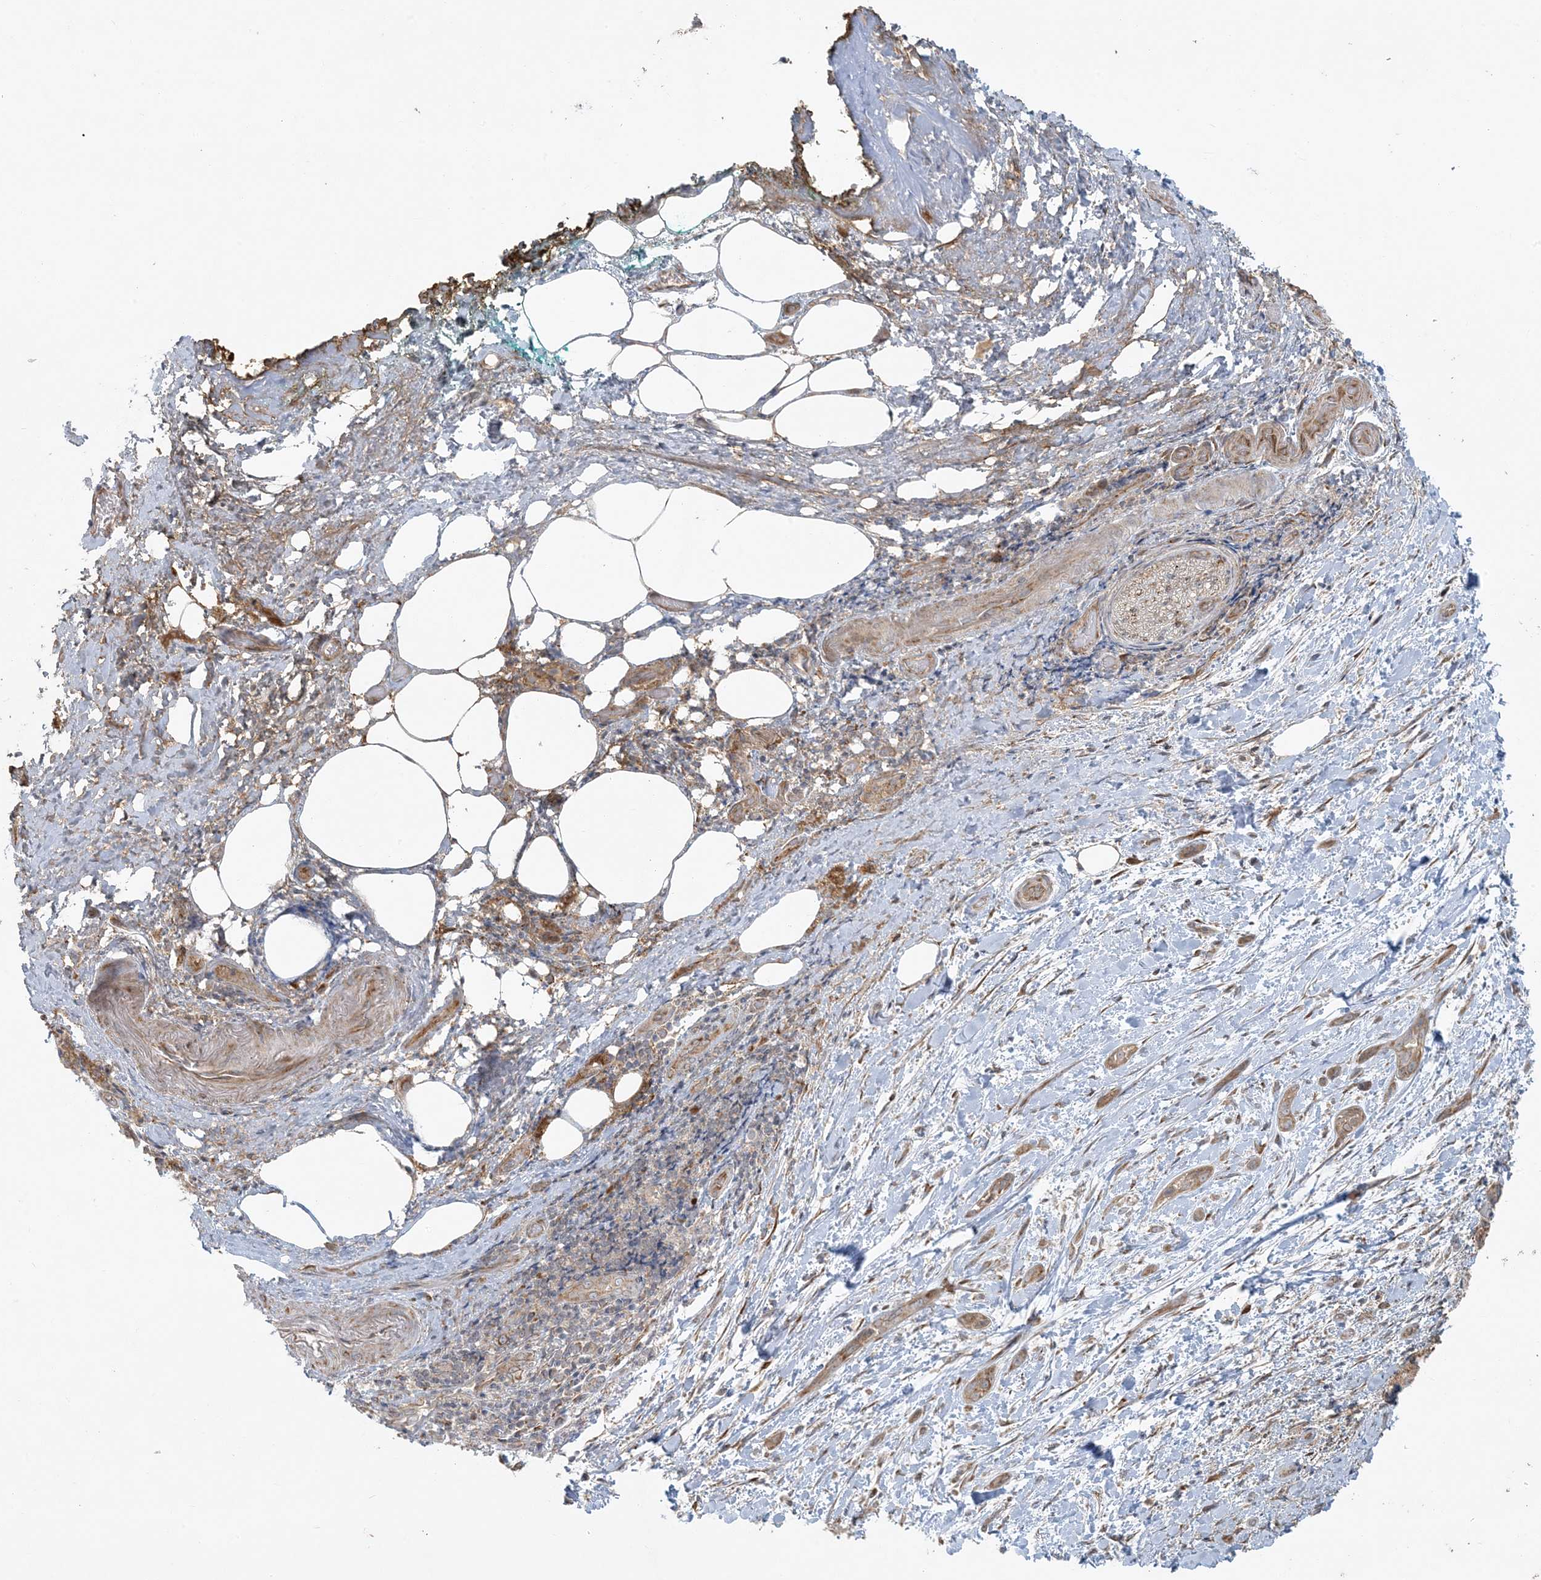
{"staining": {"intensity": "moderate", "quantity": ">75%", "location": "cytoplasmic/membranous"}, "tissue": "pancreatic cancer", "cell_type": "Tumor cells", "image_type": "cancer", "snomed": [{"axis": "morphology", "description": "Normal tissue, NOS"}, {"axis": "morphology", "description": "Adenocarcinoma, NOS"}, {"axis": "topography", "description": "Pancreas"}, {"axis": "topography", "description": "Peripheral nerve tissue"}], "caption": "Pancreatic adenocarcinoma stained with immunohistochemistry (IHC) demonstrates moderate cytoplasmic/membranous expression in about >75% of tumor cells.", "gene": "ZNF263", "patient": {"sex": "female", "age": 63}}